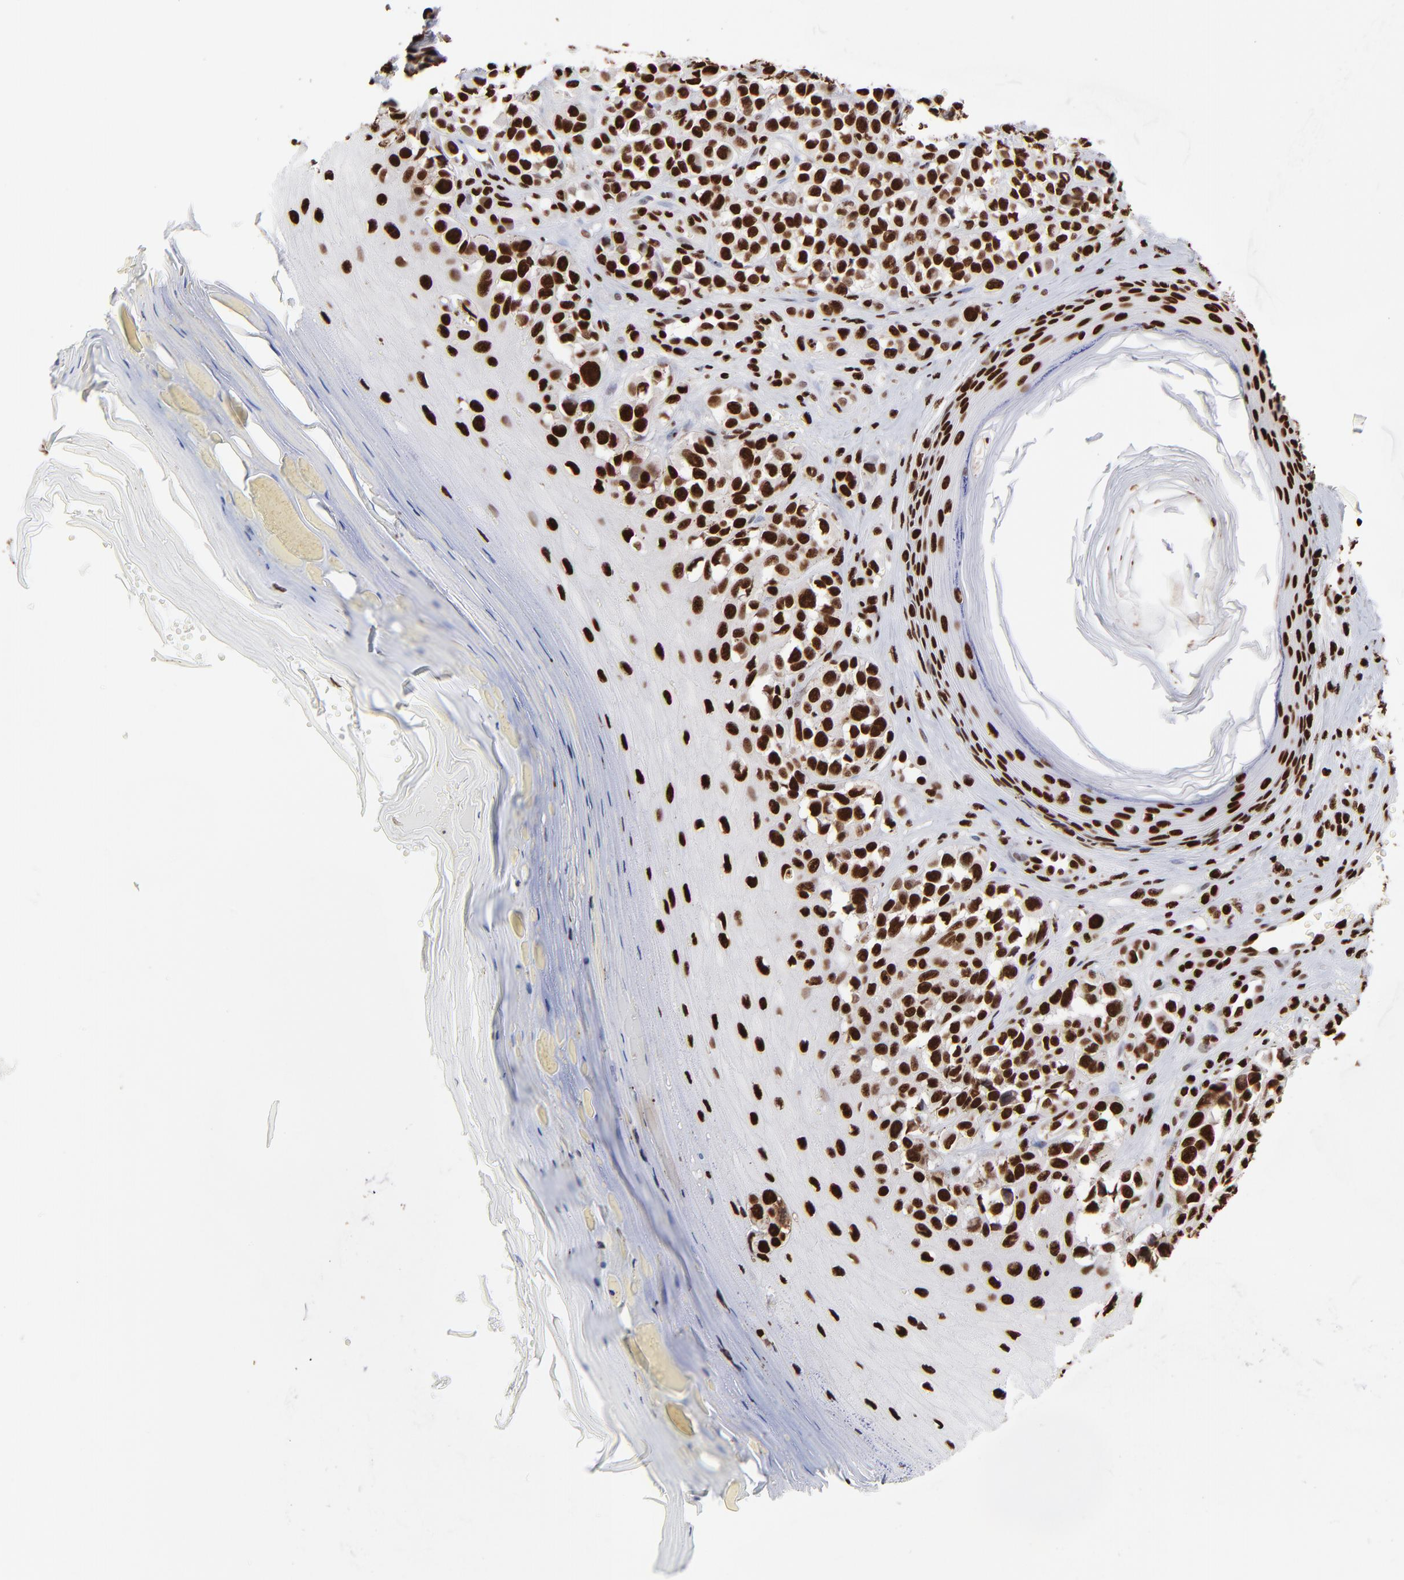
{"staining": {"intensity": "strong", "quantity": ">75%", "location": "nuclear"}, "tissue": "melanoma", "cell_type": "Tumor cells", "image_type": "cancer", "snomed": [{"axis": "morphology", "description": "Malignant melanoma, NOS"}, {"axis": "topography", "description": "Skin"}], "caption": "This is an image of immunohistochemistry (IHC) staining of melanoma, which shows strong positivity in the nuclear of tumor cells.", "gene": "ZNF544", "patient": {"sex": "female", "age": 82}}